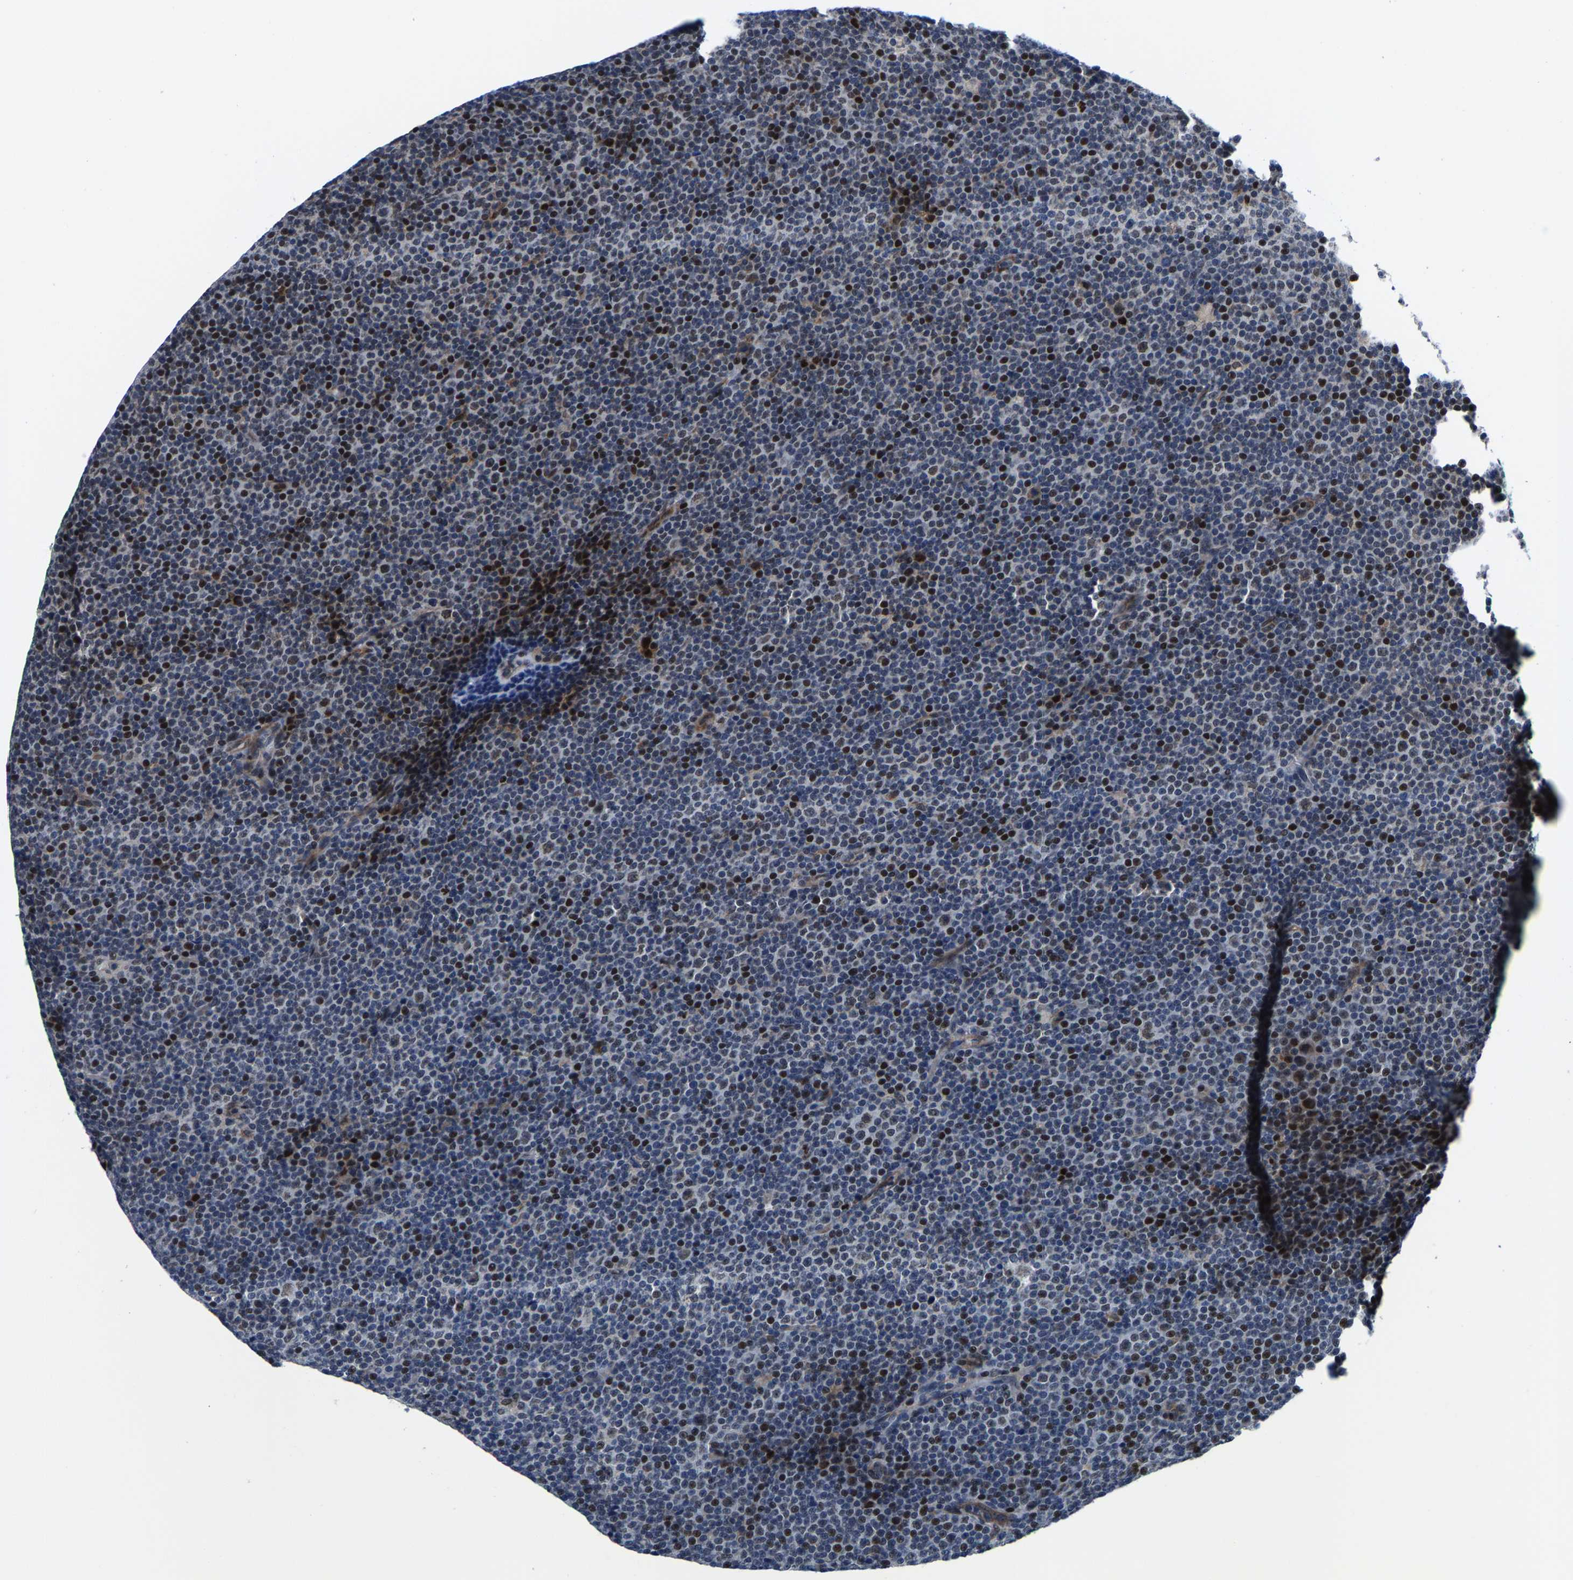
{"staining": {"intensity": "weak", "quantity": "25%-75%", "location": "nuclear"}, "tissue": "lymphoma", "cell_type": "Tumor cells", "image_type": "cancer", "snomed": [{"axis": "morphology", "description": "Malignant lymphoma, non-Hodgkin's type, Low grade"}, {"axis": "topography", "description": "Lymph node"}], "caption": "A brown stain shows weak nuclear positivity of a protein in human lymphoma tumor cells. Immunohistochemistry (ihc) stains the protein in brown and the nuclei are stained blue.", "gene": "GTPBP10", "patient": {"sex": "female", "age": 67}}